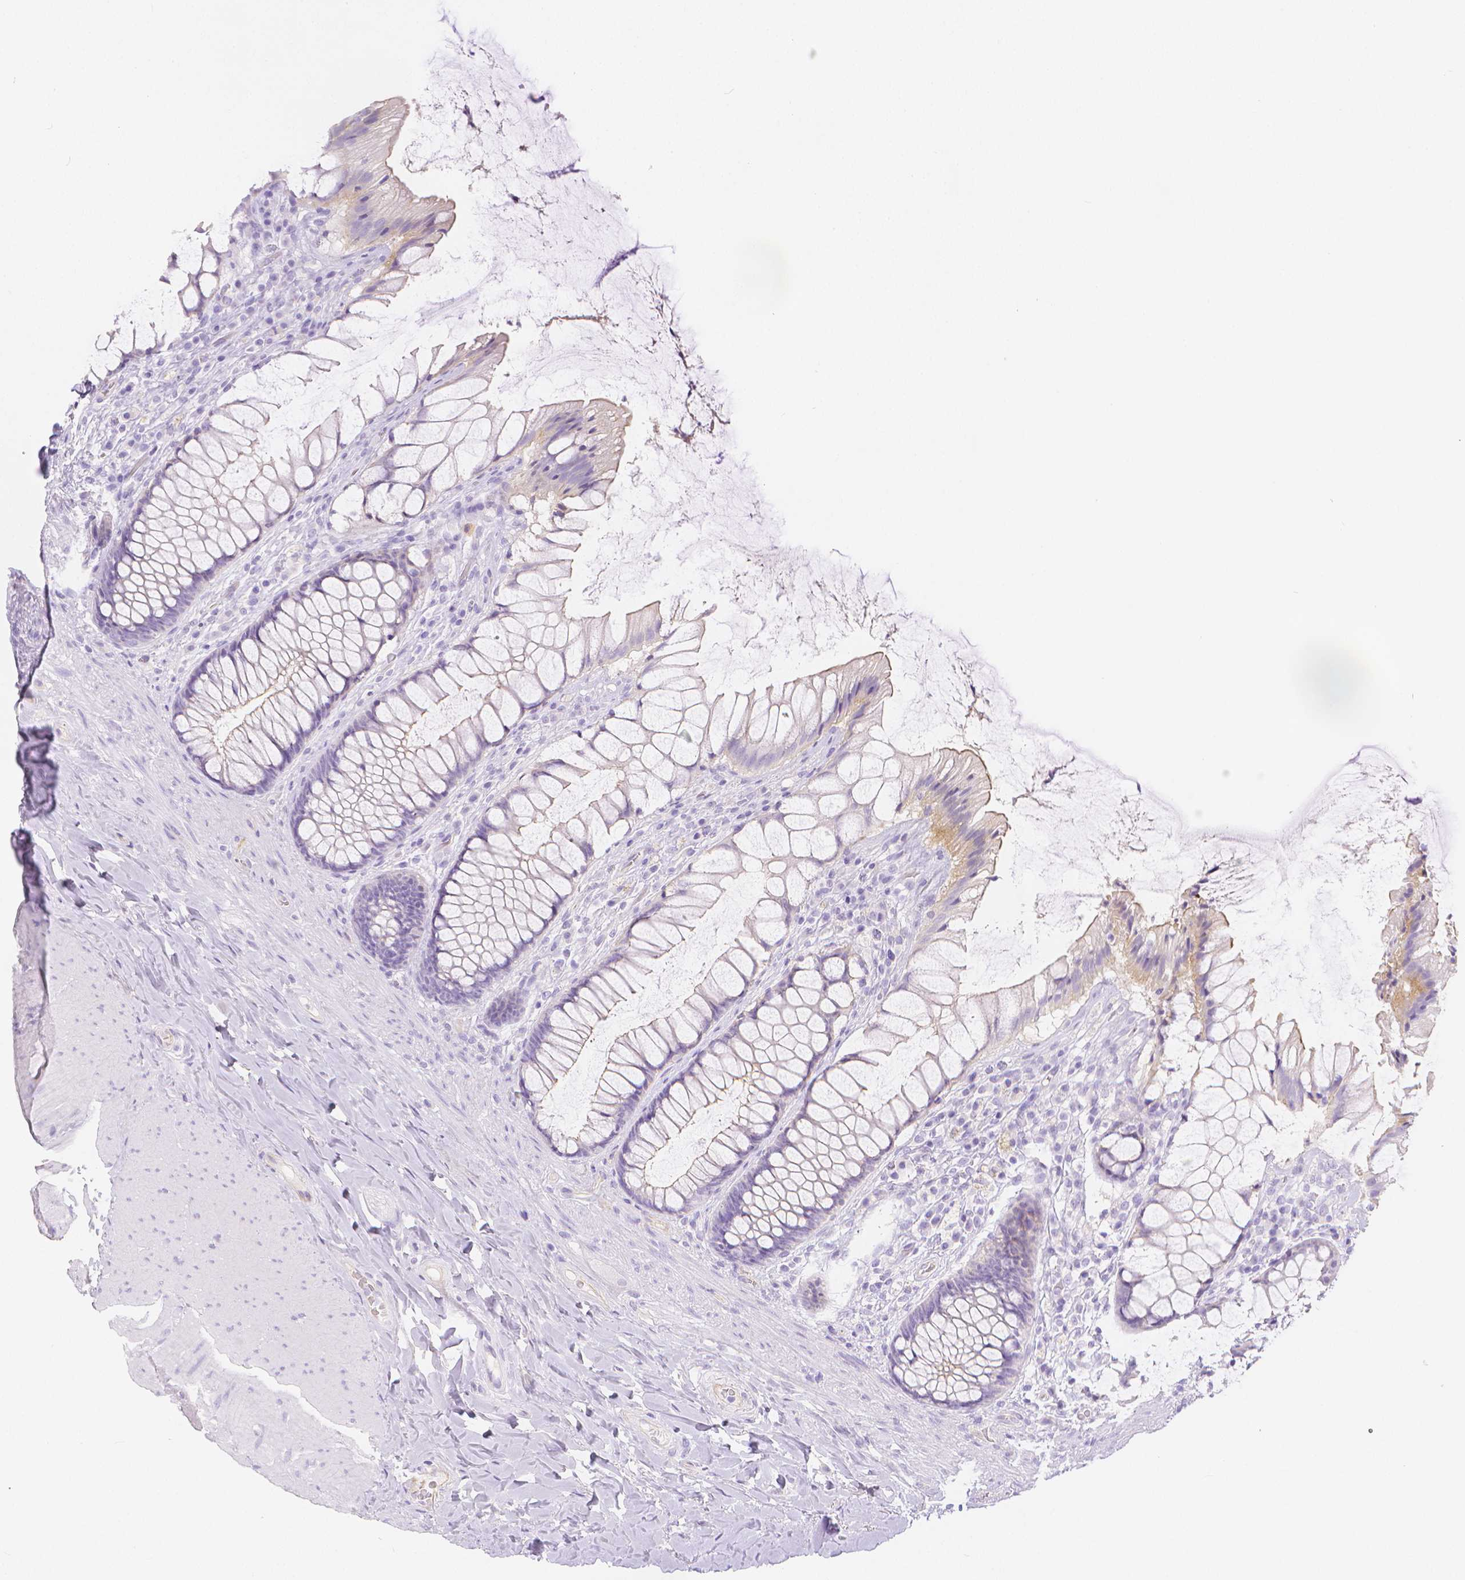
{"staining": {"intensity": "weak", "quantity": "<25%", "location": "cytoplasmic/membranous"}, "tissue": "rectum", "cell_type": "Glandular cells", "image_type": "normal", "snomed": [{"axis": "morphology", "description": "Normal tissue, NOS"}, {"axis": "topography", "description": "Rectum"}], "caption": "This image is of normal rectum stained with IHC to label a protein in brown with the nuclei are counter-stained blue. There is no staining in glandular cells. The staining was performed using DAB to visualize the protein expression in brown, while the nuclei were stained in blue with hematoxylin (Magnification: 20x).", "gene": "SLC27A5", "patient": {"sex": "female", "age": 58}}